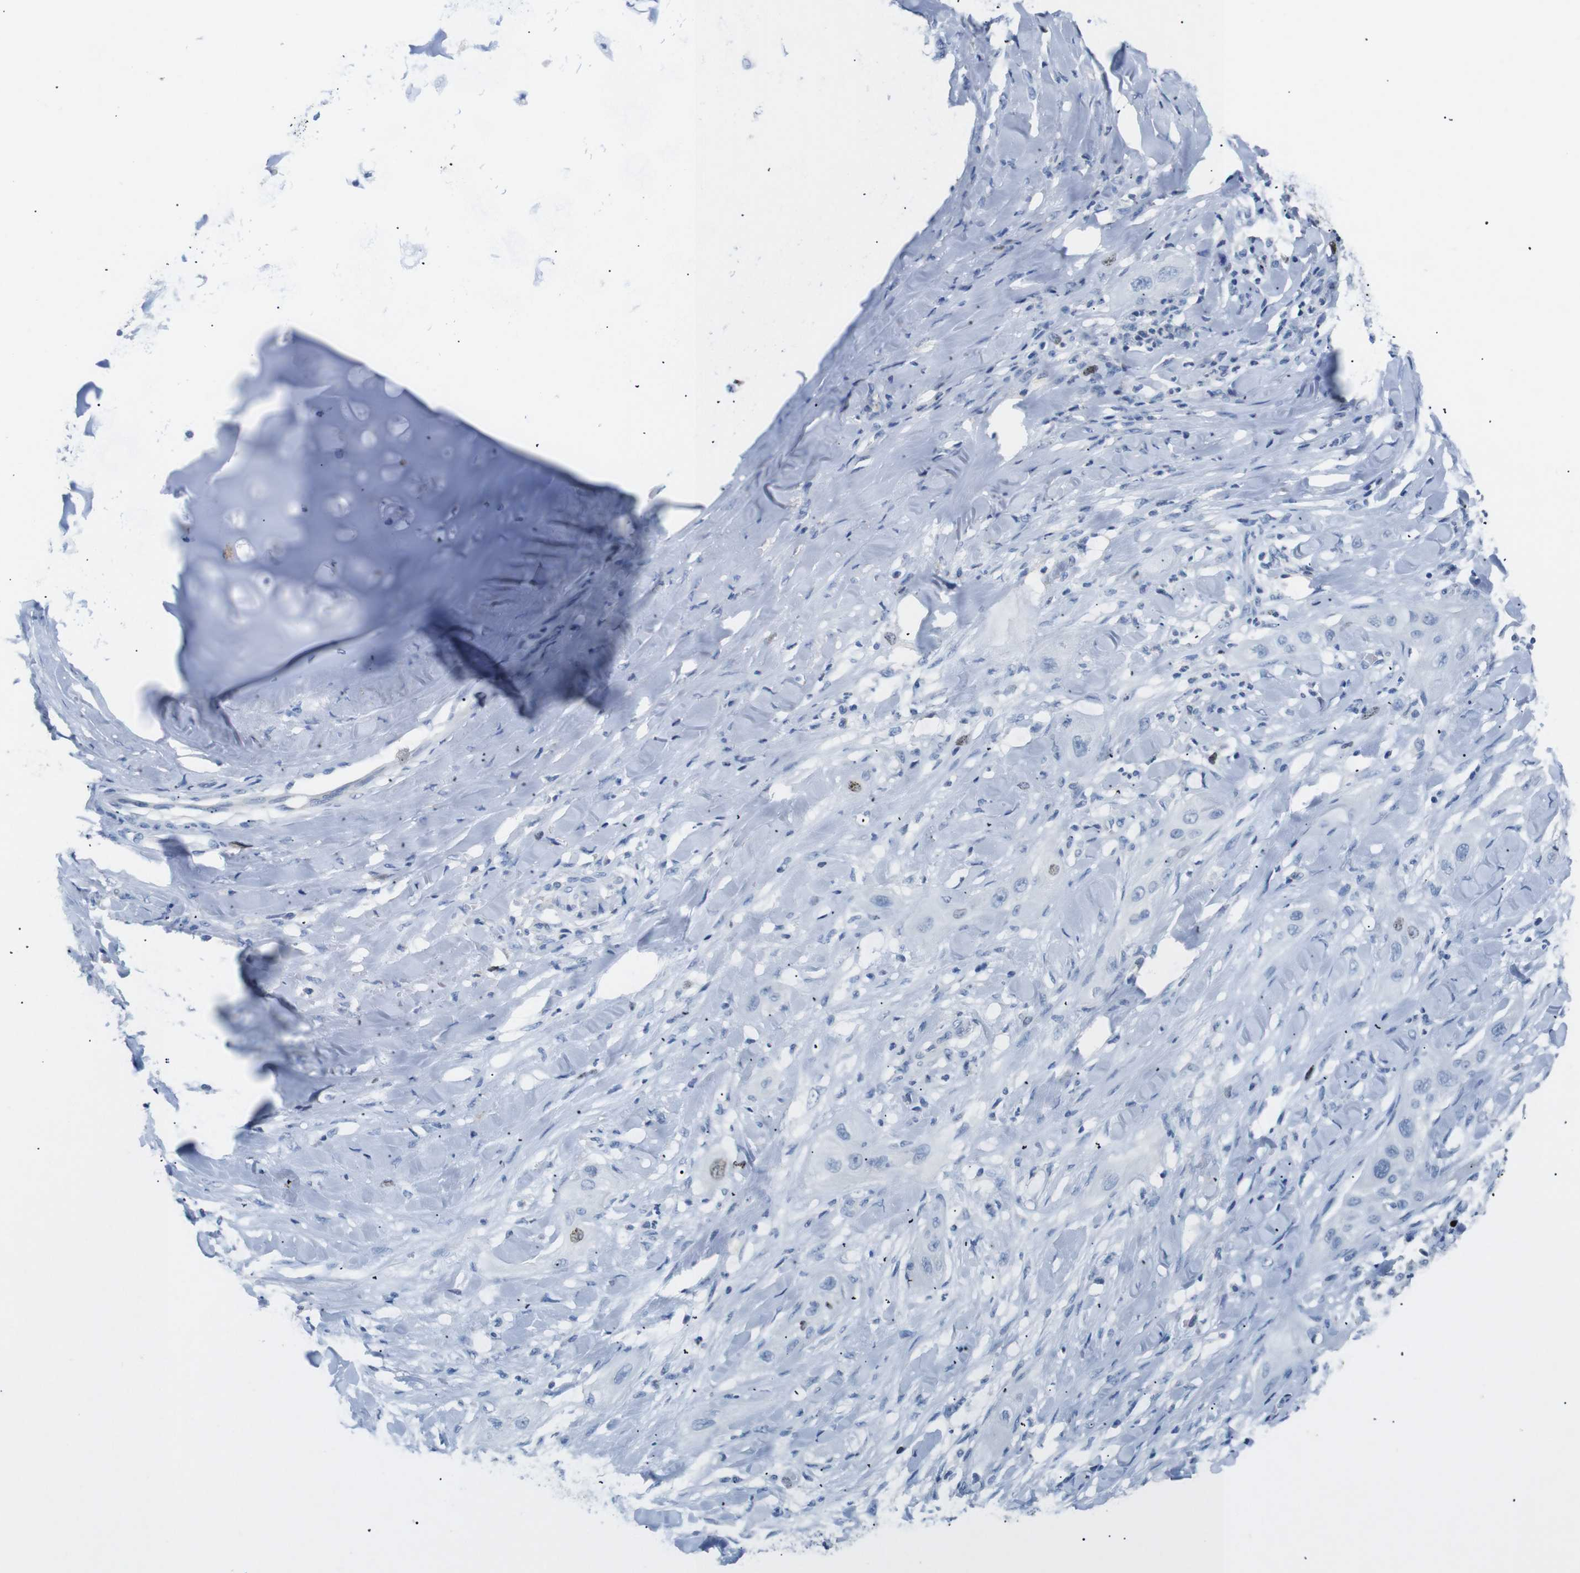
{"staining": {"intensity": "weak", "quantity": "<25%", "location": "nuclear"}, "tissue": "lung cancer", "cell_type": "Tumor cells", "image_type": "cancer", "snomed": [{"axis": "morphology", "description": "Squamous cell carcinoma, NOS"}, {"axis": "topography", "description": "Lung"}], "caption": "High magnification brightfield microscopy of squamous cell carcinoma (lung) stained with DAB (brown) and counterstained with hematoxylin (blue): tumor cells show no significant expression. (DAB (3,3'-diaminobenzidine) immunohistochemistry (IHC) with hematoxylin counter stain).", "gene": "INCENP", "patient": {"sex": "female", "age": 47}}